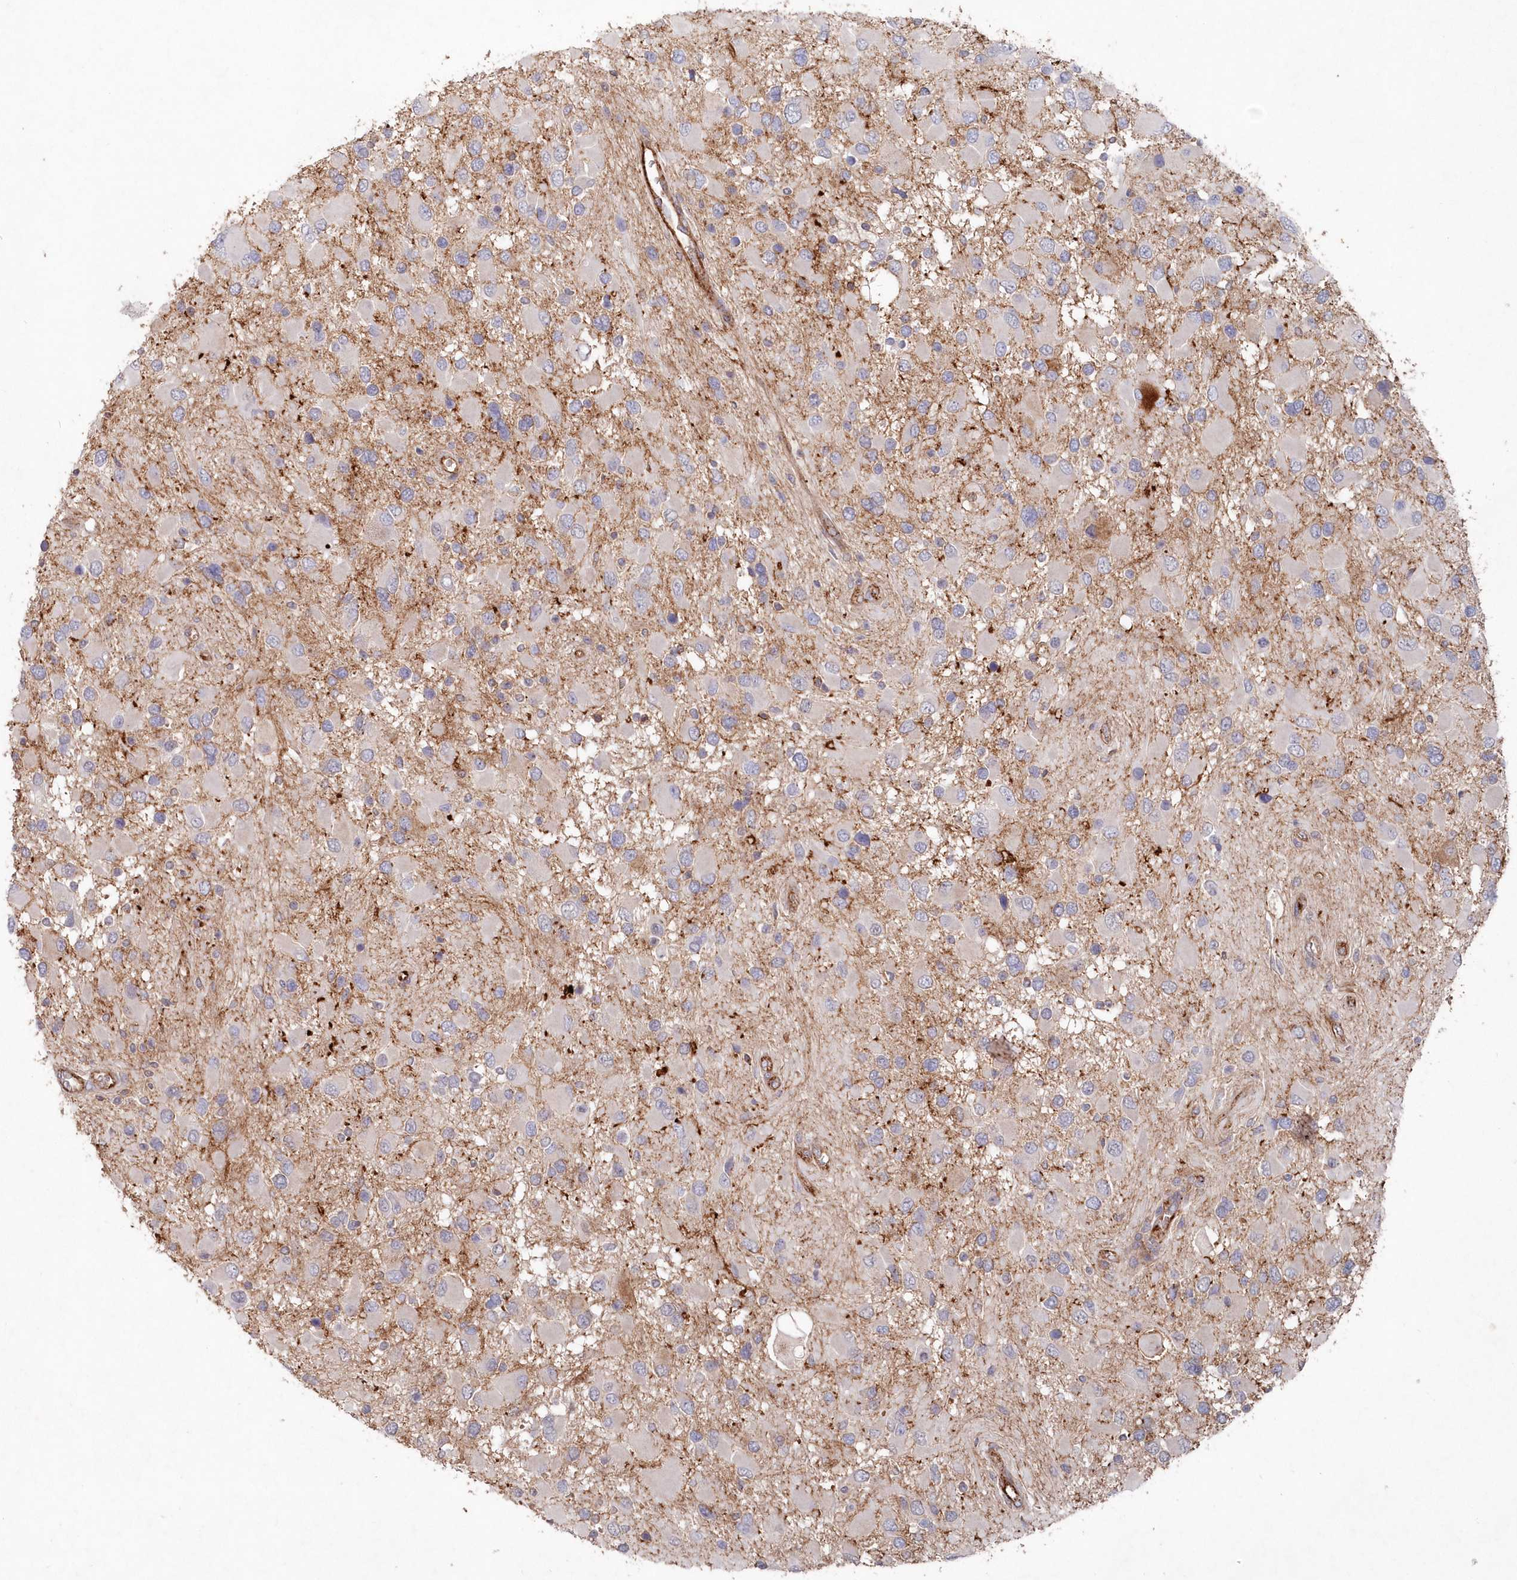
{"staining": {"intensity": "negative", "quantity": "none", "location": "none"}, "tissue": "glioma", "cell_type": "Tumor cells", "image_type": "cancer", "snomed": [{"axis": "morphology", "description": "Glioma, malignant, High grade"}, {"axis": "topography", "description": "Brain"}], "caption": "Immunohistochemistry of glioma exhibits no expression in tumor cells.", "gene": "ABHD14B", "patient": {"sex": "male", "age": 53}}